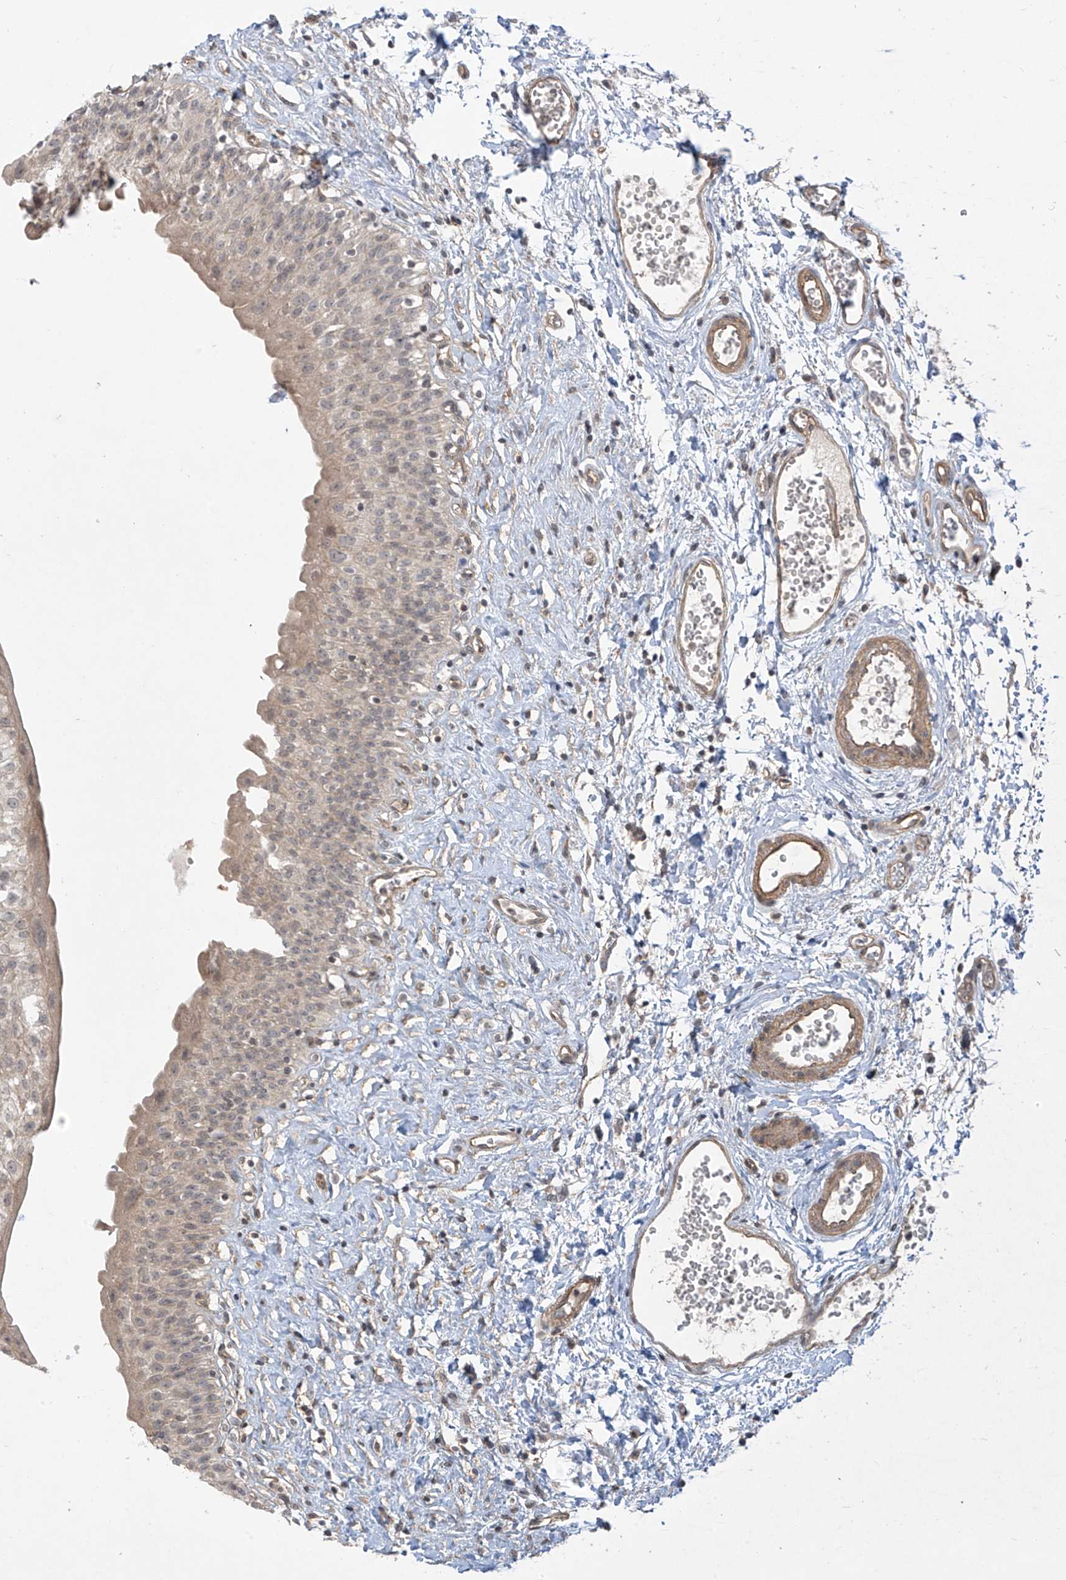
{"staining": {"intensity": "weak", "quantity": ">75%", "location": "cytoplasmic/membranous"}, "tissue": "urinary bladder", "cell_type": "Urothelial cells", "image_type": "normal", "snomed": [{"axis": "morphology", "description": "Normal tissue, NOS"}, {"axis": "topography", "description": "Urinary bladder"}], "caption": "This micrograph reveals immunohistochemistry (IHC) staining of unremarkable urinary bladder, with low weak cytoplasmic/membranous expression in about >75% of urothelial cells.", "gene": "DGKQ", "patient": {"sex": "male", "age": 51}}